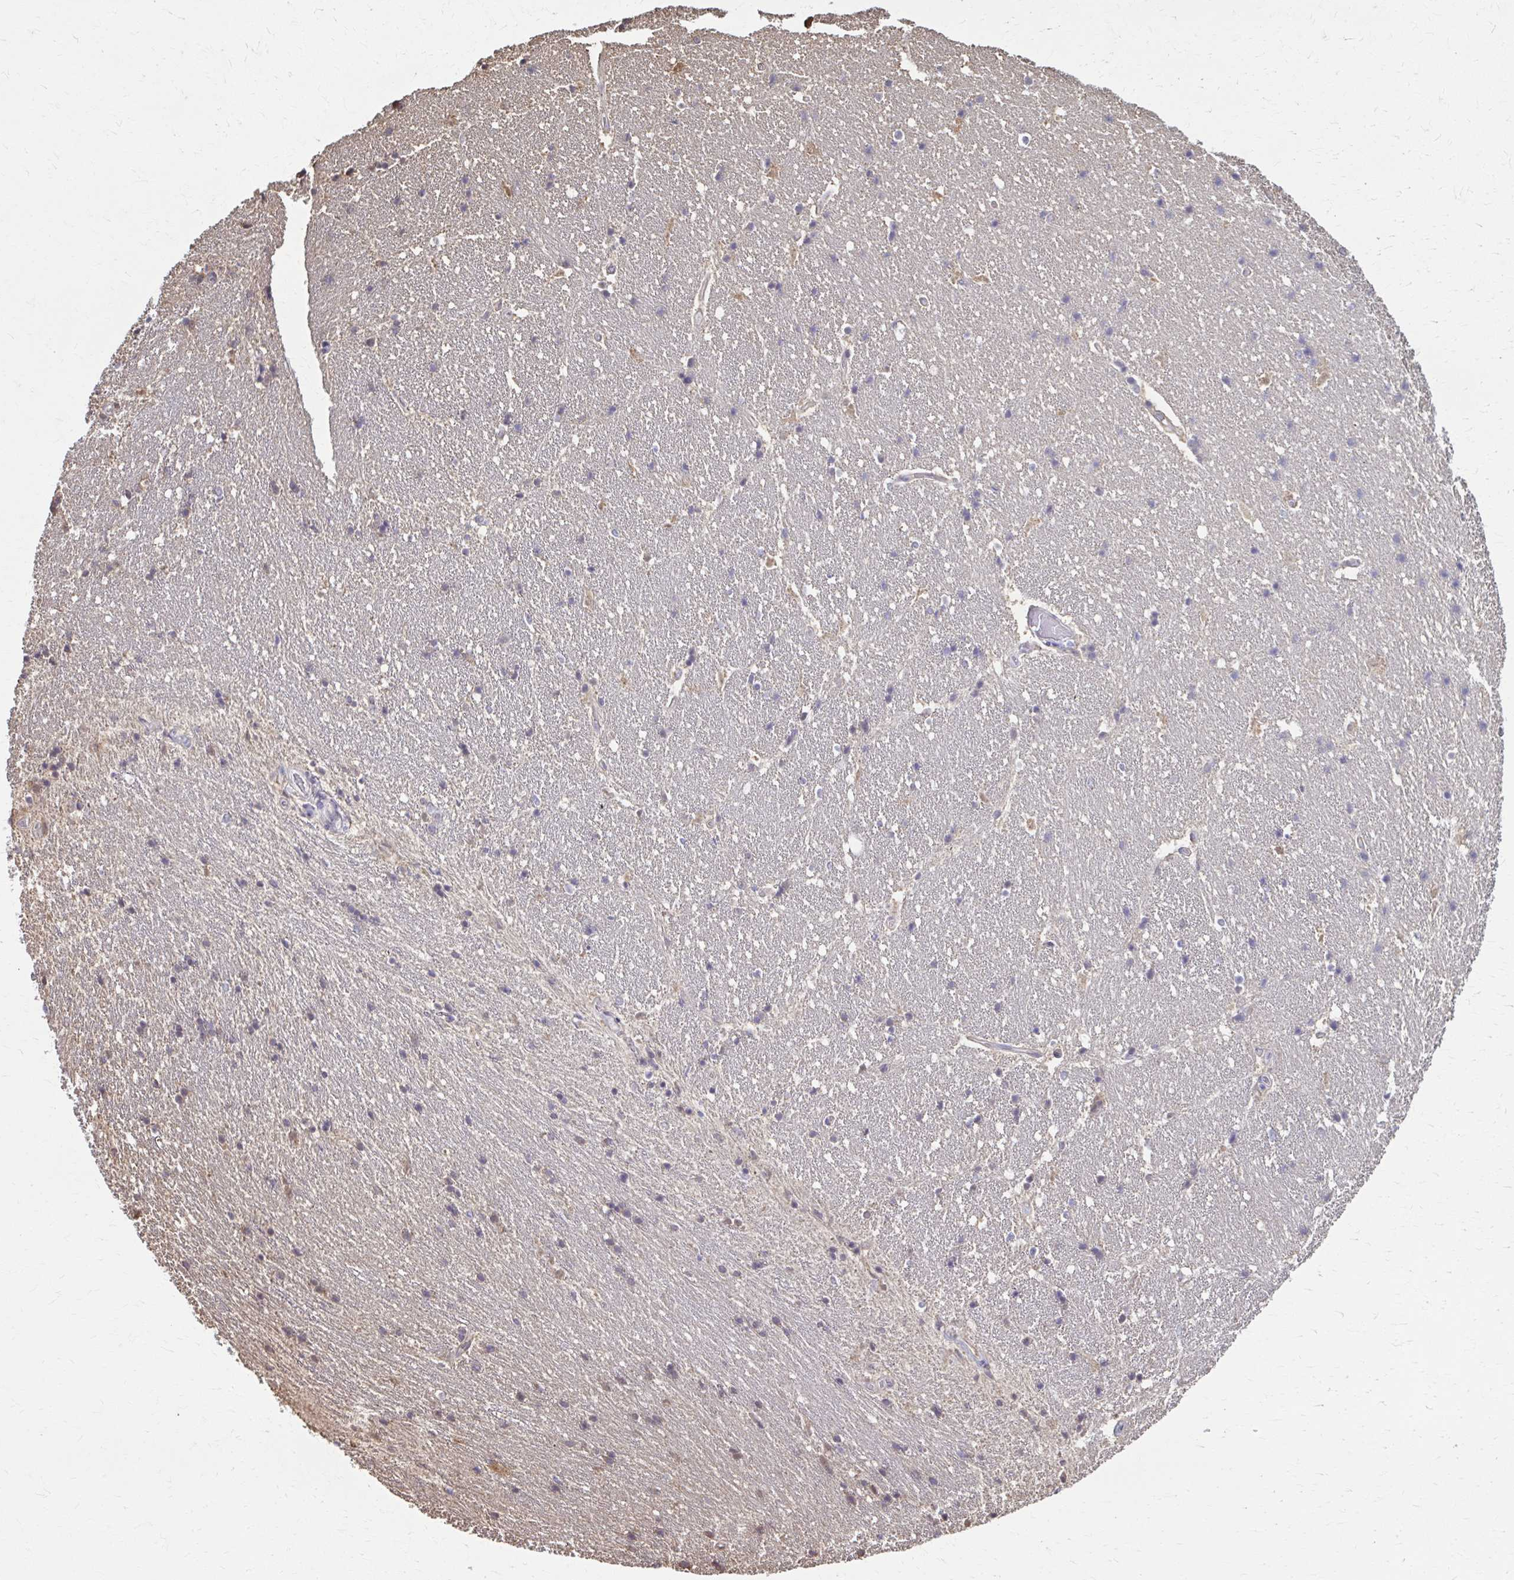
{"staining": {"intensity": "weak", "quantity": "<25%", "location": "cytoplasmic/membranous"}, "tissue": "hippocampus", "cell_type": "Glial cells", "image_type": "normal", "snomed": [{"axis": "morphology", "description": "Normal tissue, NOS"}, {"axis": "topography", "description": "Hippocampus"}], "caption": "High magnification brightfield microscopy of normal hippocampus stained with DAB (3,3'-diaminobenzidine) (brown) and counterstained with hematoxylin (blue): glial cells show no significant staining. (DAB immunohistochemistry (IHC), high magnification).", "gene": "ING4", "patient": {"sex": "male", "age": 63}}